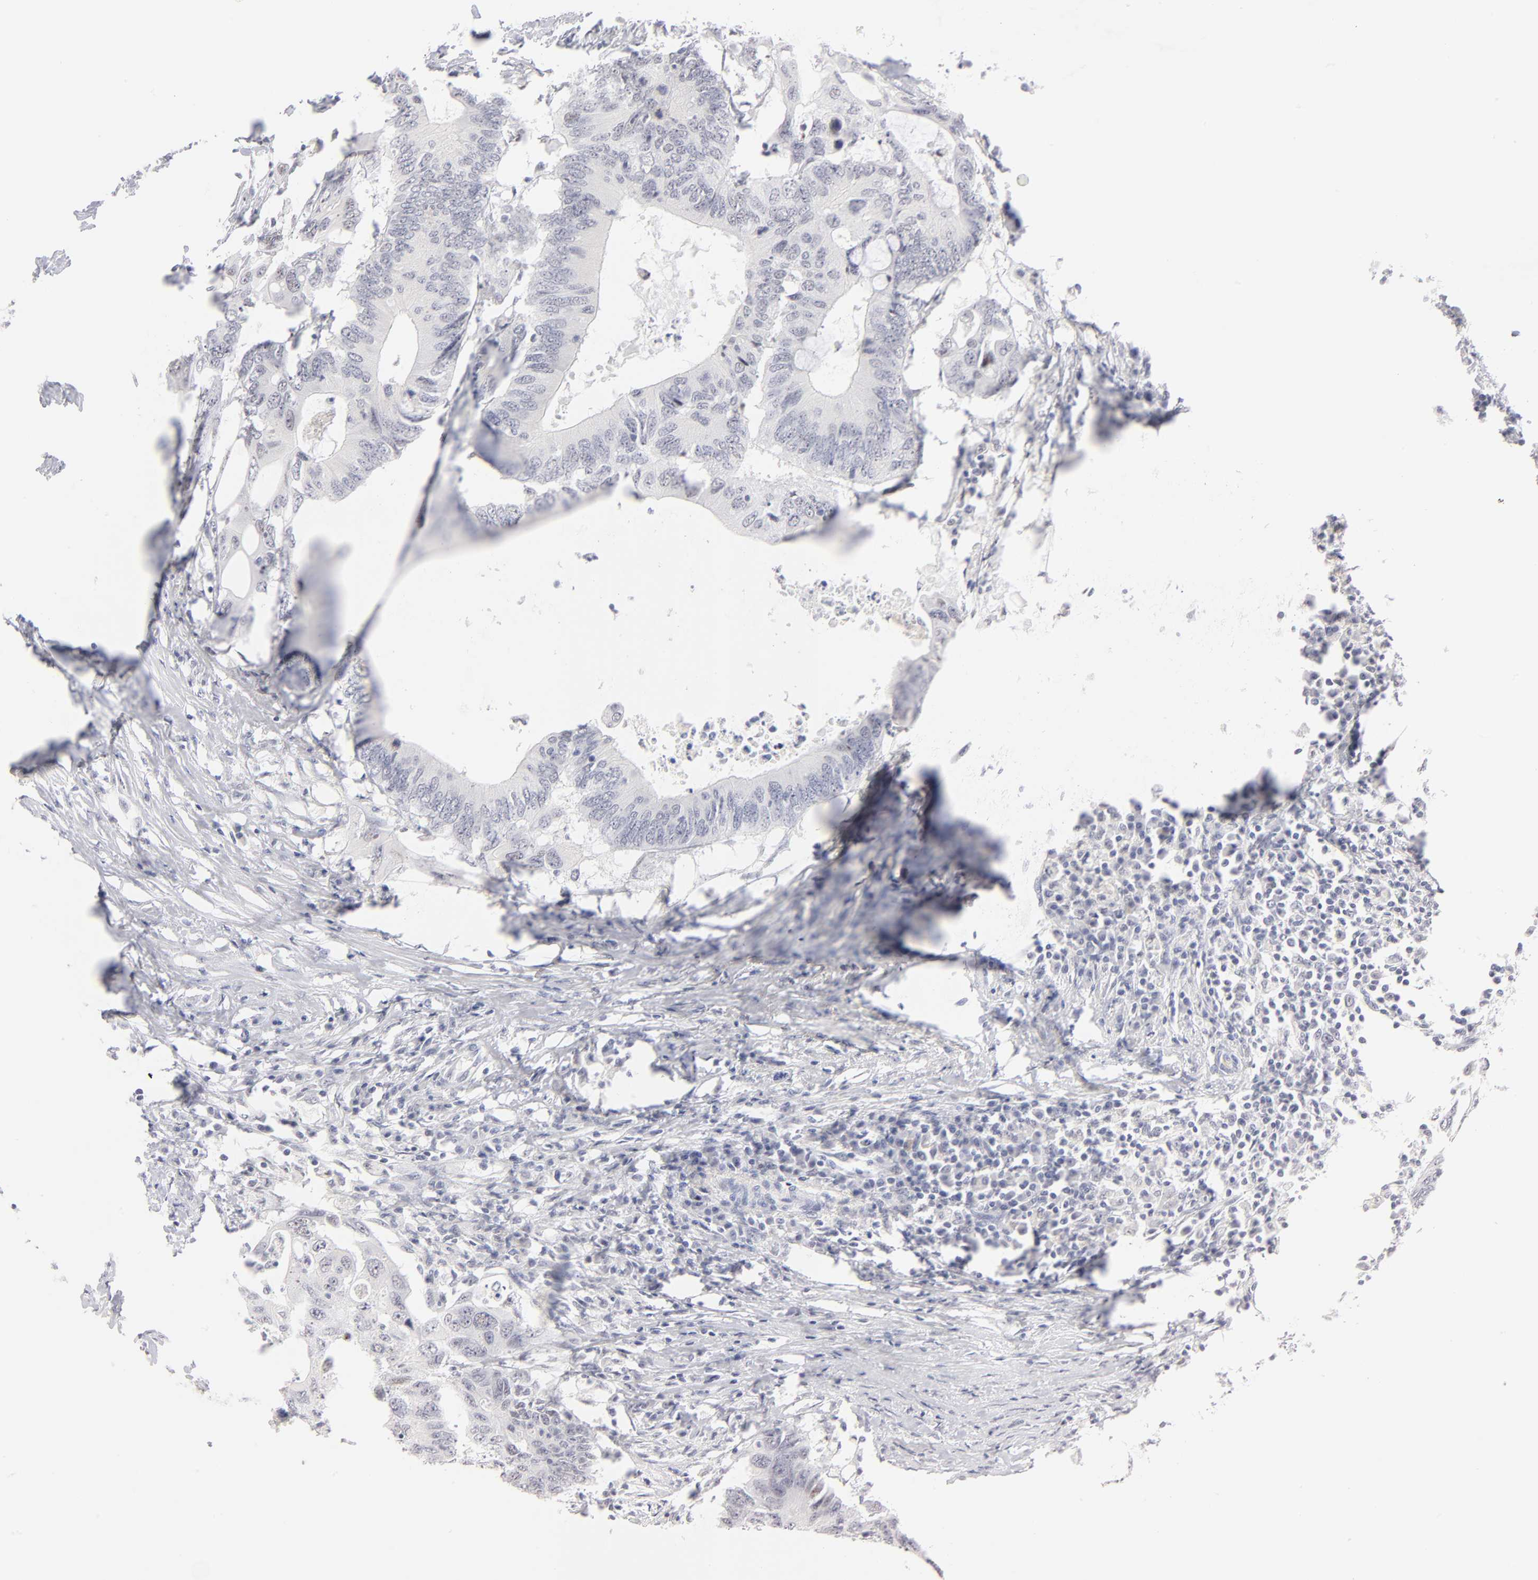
{"staining": {"intensity": "negative", "quantity": "none", "location": "none"}, "tissue": "colorectal cancer", "cell_type": "Tumor cells", "image_type": "cancer", "snomed": [{"axis": "morphology", "description": "Adenocarcinoma, NOS"}, {"axis": "topography", "description": "Colon"}], "caption": "The photomicrograph exhibits no staining of tumor cells in colorectal cancer.", "gene": "KHNYN", "patient": {"sex": "male", "age": 71}}